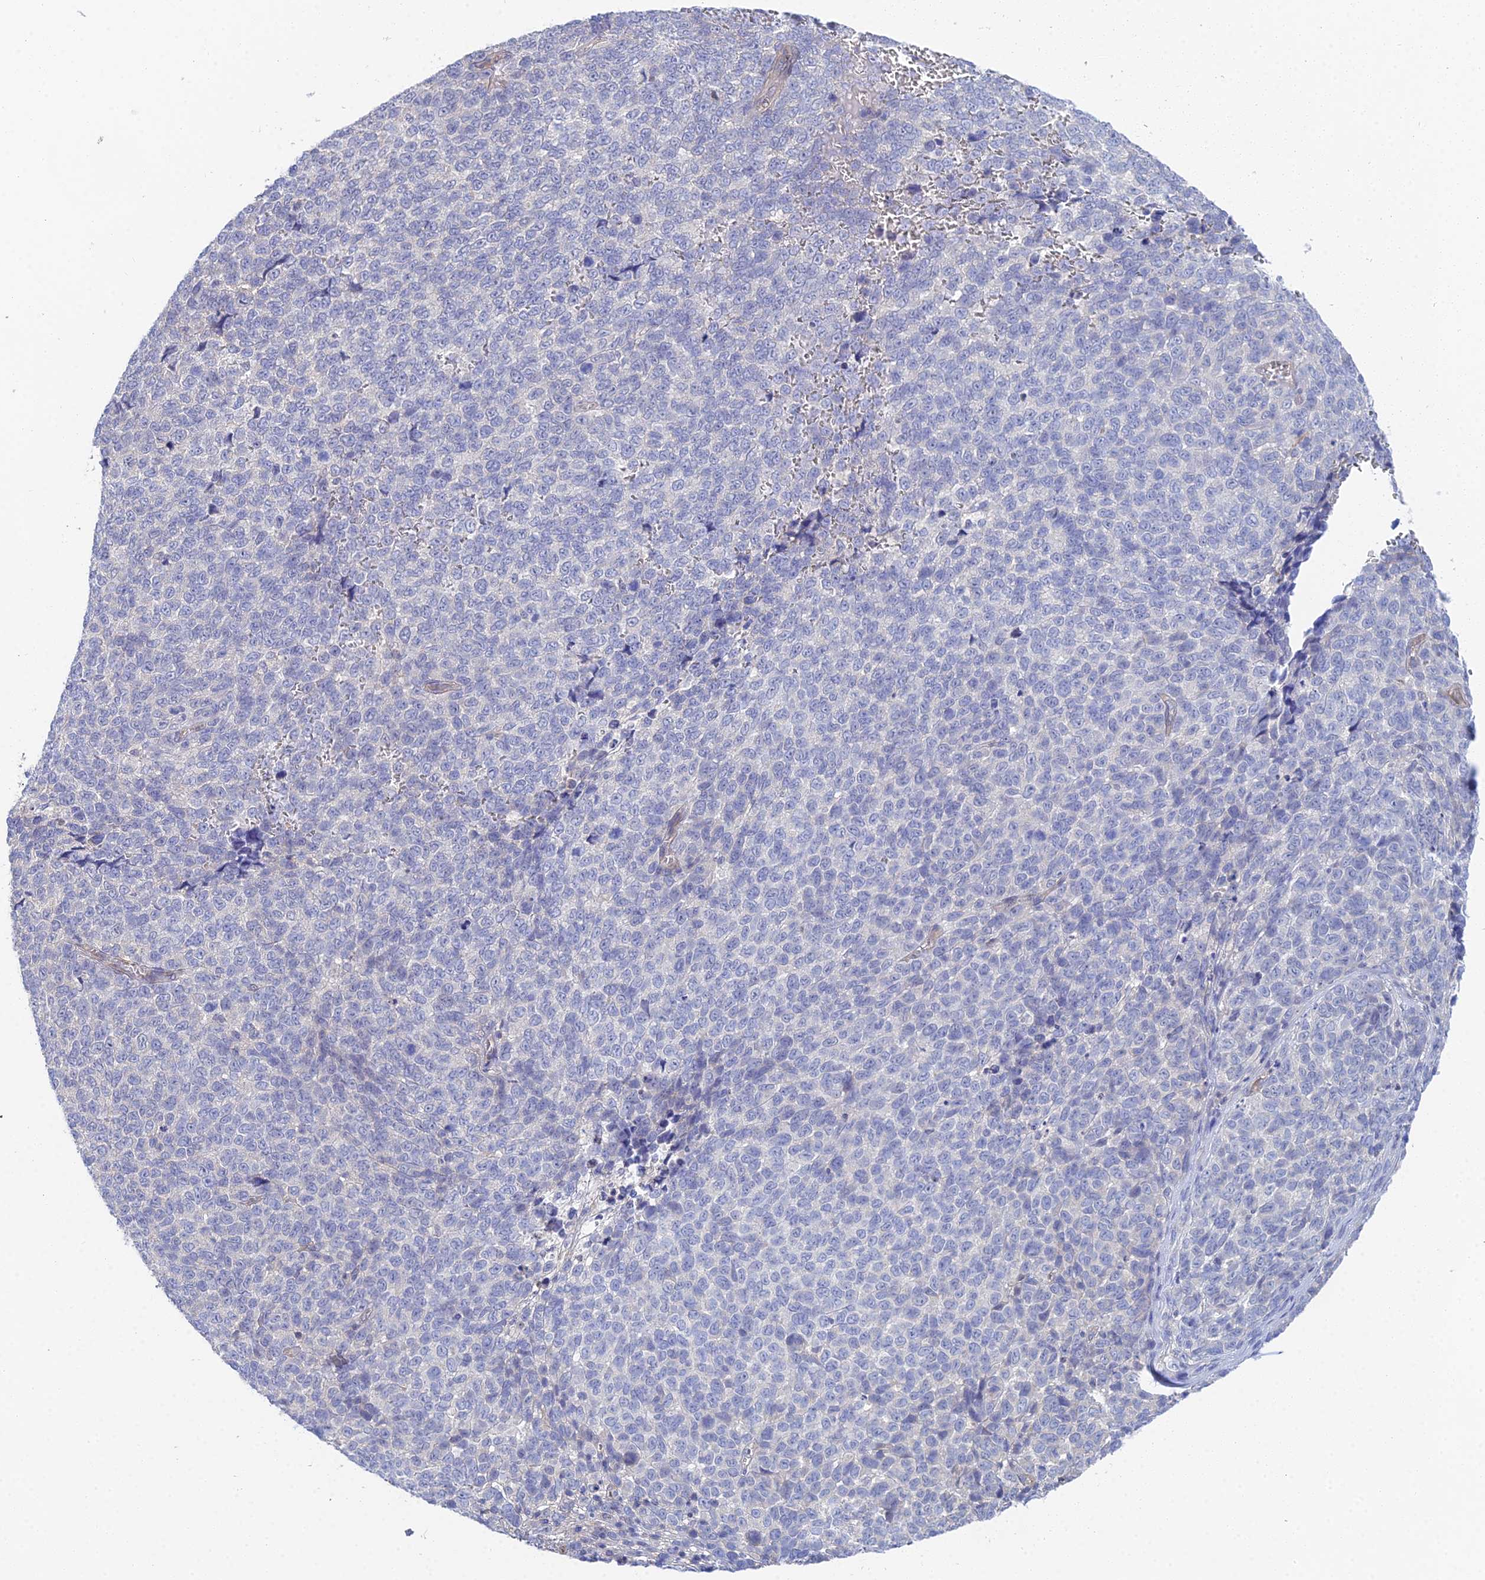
{"staining": {"intensity": "negative", "quantity": "none", "location": "none"}, "tissue": "melanoma", "cell_type": "Tumor cells", "image_type": "cancer", "snomed": [{"axis": "morphology", "description": "Malignant melanoma, NOS"}, {"axis": "topography", "description": "Nose, NOS"}], "caption": "Melanoma stained for a protein using immunohistochemistry (IHC) reveals no expression tumor cells.", "gene": "DNAH14", "patient": {"sex": "female", "age": 48}}